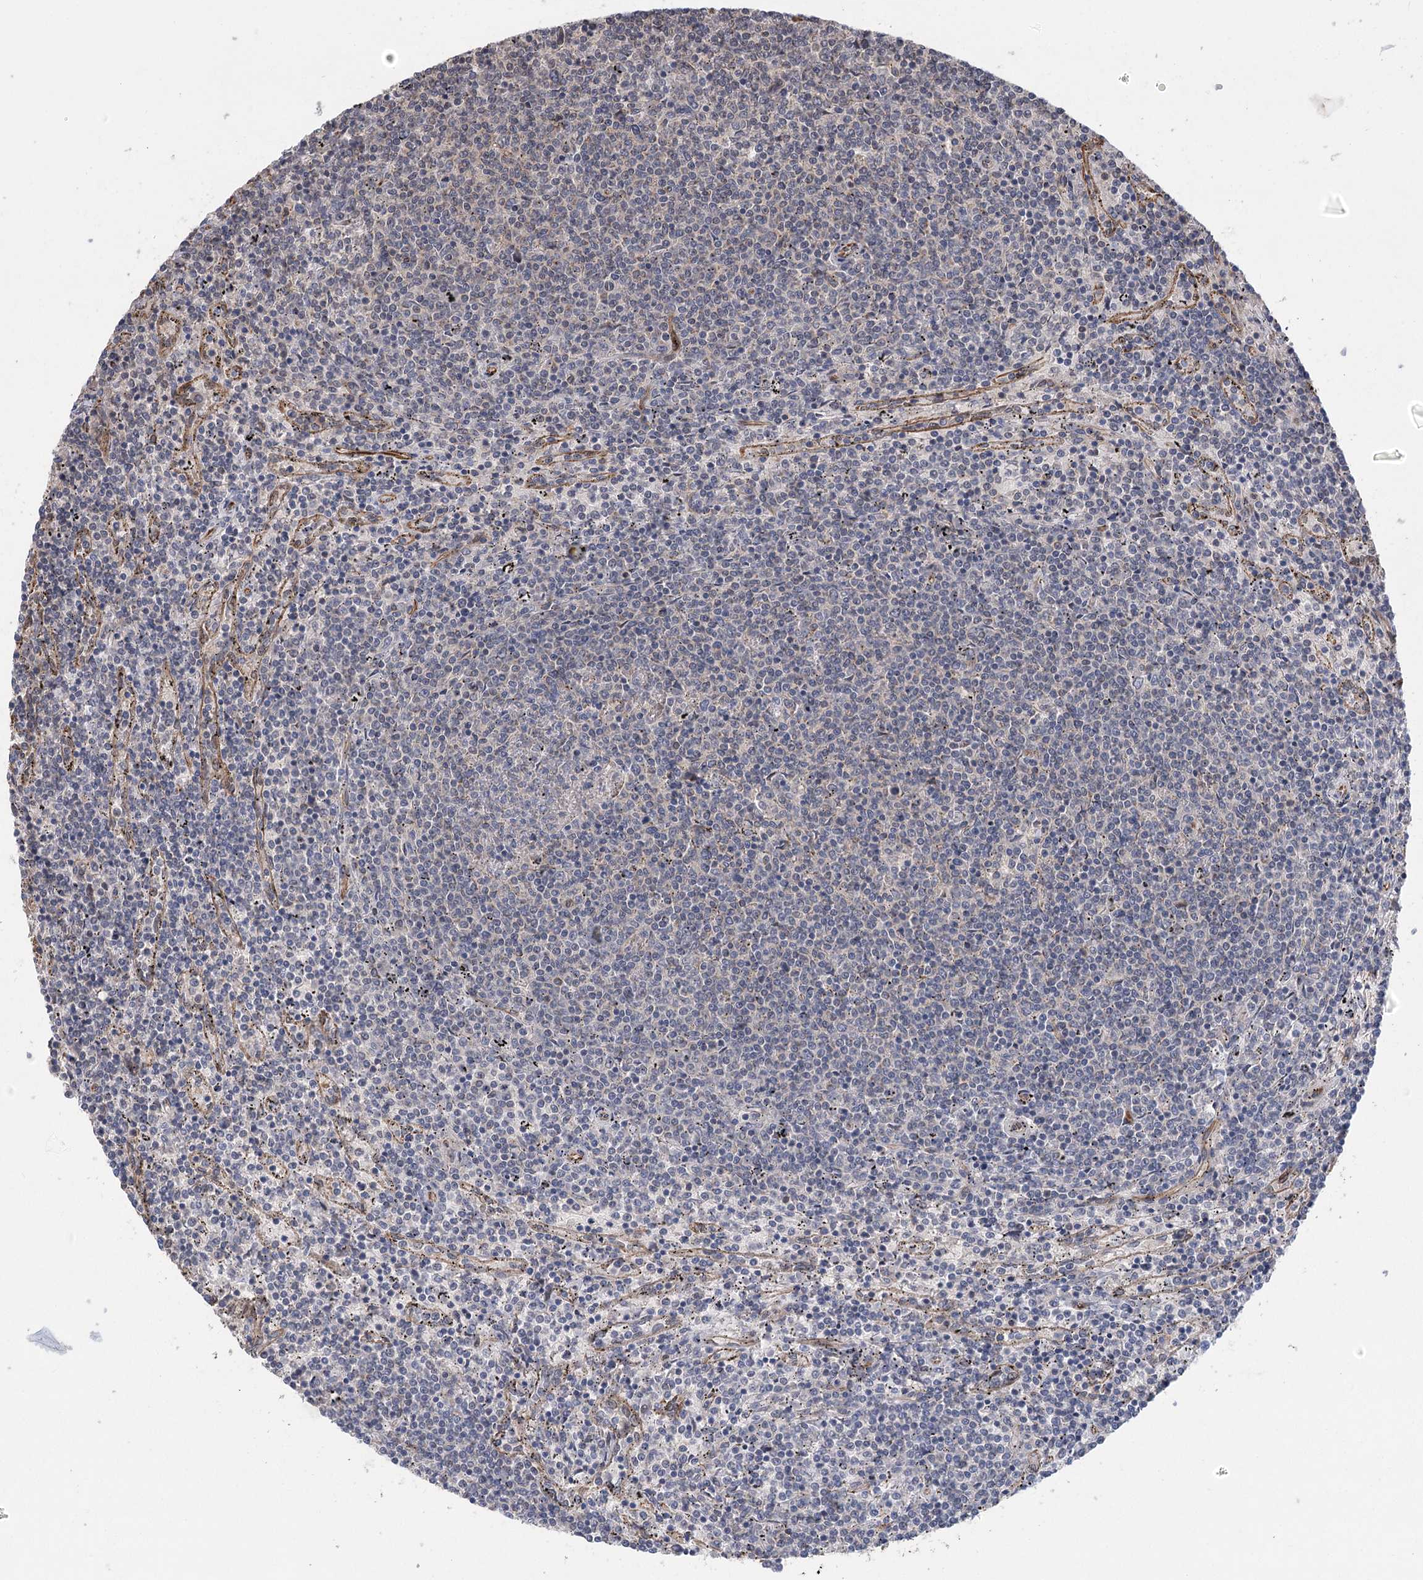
{"staining": {"intensity": "negative", "quantity": "none", "location": "none"}, "tissue": "lymphoma", "cell_type": "Tumor cells", "image_type": "cancer", "snomed": [{"axis": "morphology", "description": "Malignant lymphoma, non-Hodgkin's type, Low grade"}, {"axis": "topography", "description": "Spleen"}], "caption": "The micrograph displays no significant expression in tumor cells of malignant lymphoma, non-Hodgkin's type (low-grade).", "gene": "RWDD4", "patient": {"sex": "female", "age": 50}}